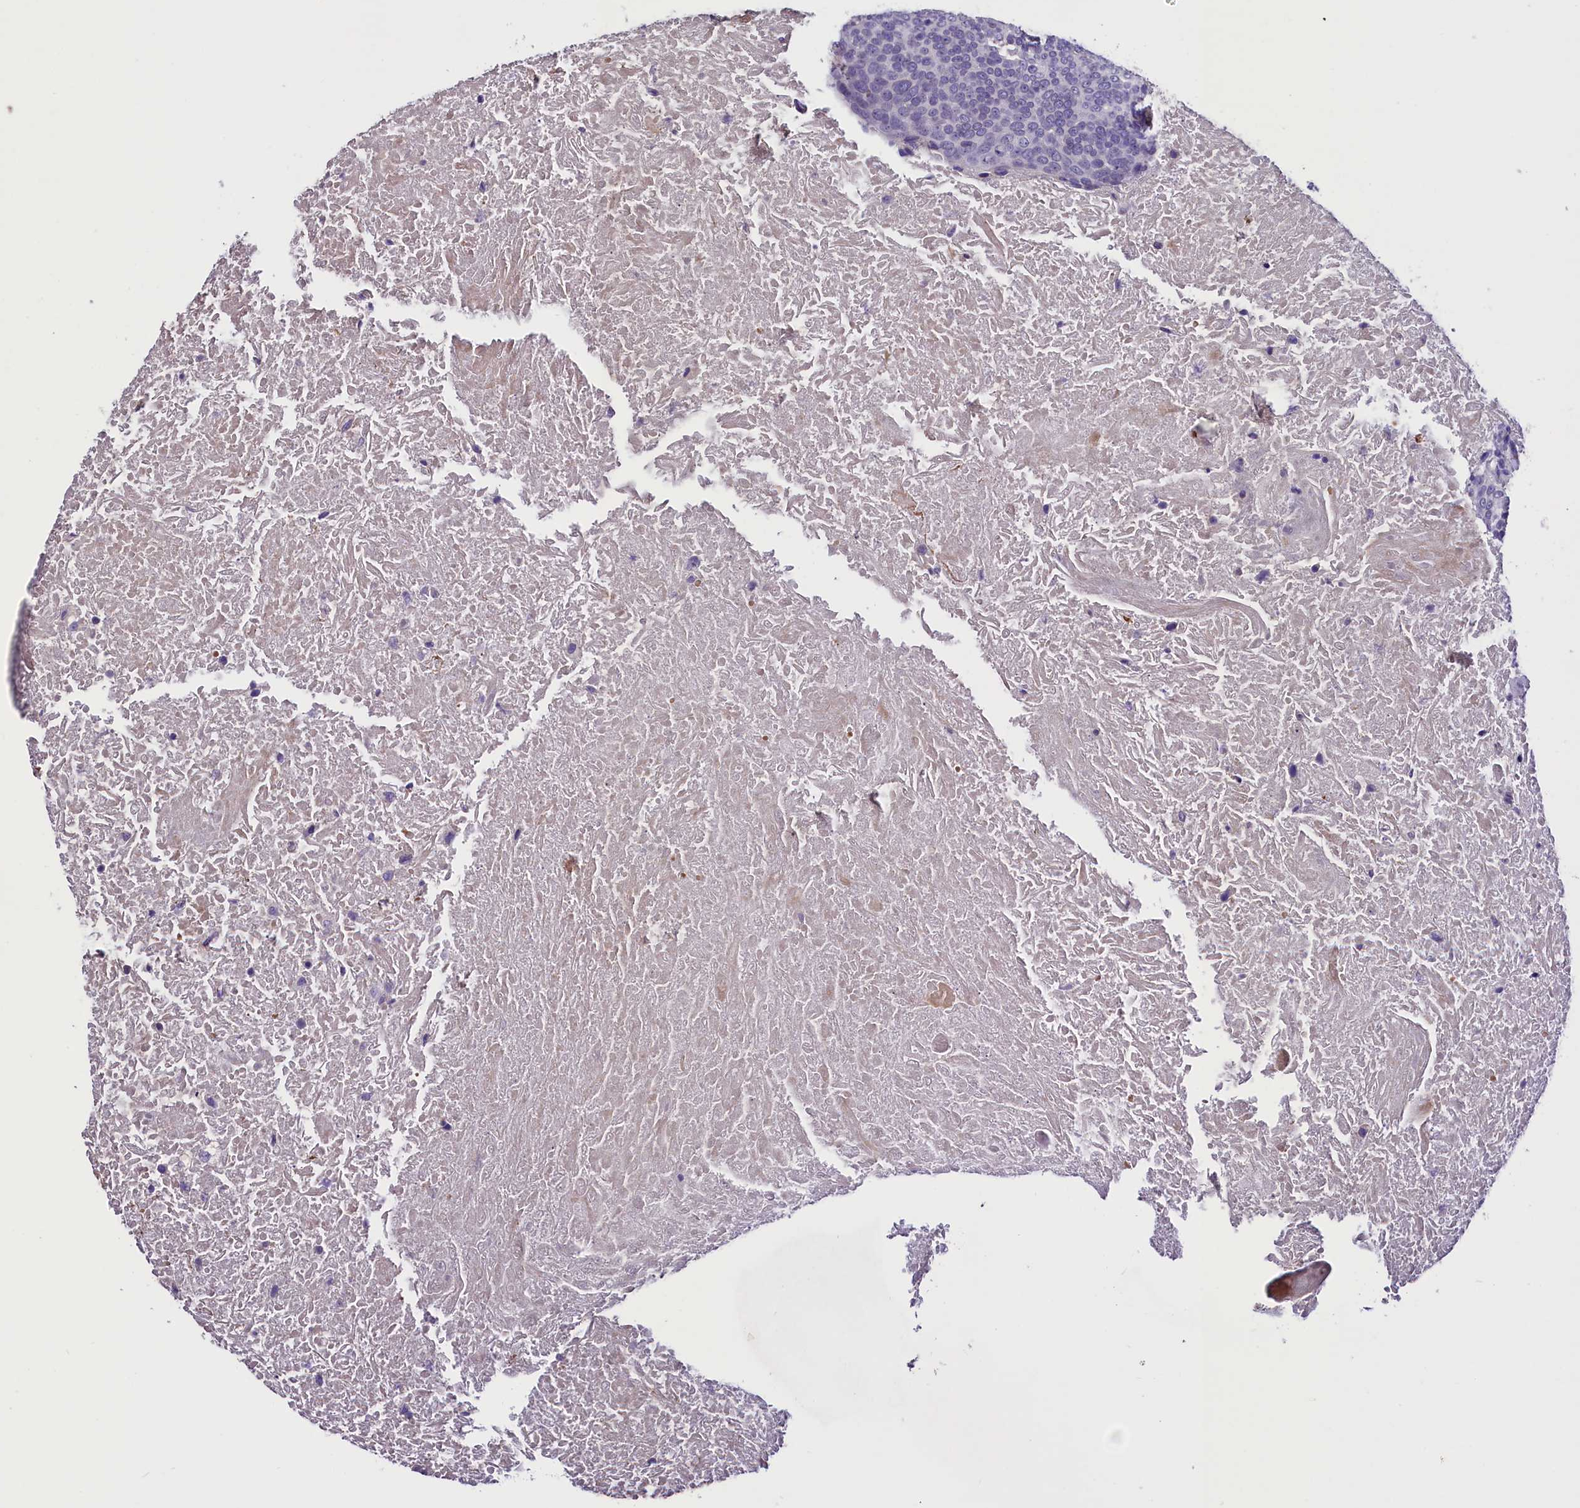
{"staining": {"intensity": "negative", "quantity": "none", "location": "none"}, "tissue": "head and neck cancer", "cell_type": "Tumor cells", "image_type": "cancer", "snomed": [{"axis": "morphology", "description": "Squamous cell carcinoma, NOS"}, {"axis": "morphology", "description": "Squamous cell carcinoma, metastatic, NOS"}, {"axis": "topography", "description": "Lymph node"}, {"axis": "topography", "description": "Head-Neck"}], "caption": "Immunohistochemistry (IHC) image of neoplastic tissue: head and neck cancer (metastatic squamous cell carcinoma) stained with DAB (3,3'-diaminobenzidine) demonstrates no significant protein staining in tumor cells.", "gene": "MEX3B", "patient": {"sex": "male", "age": 62}}